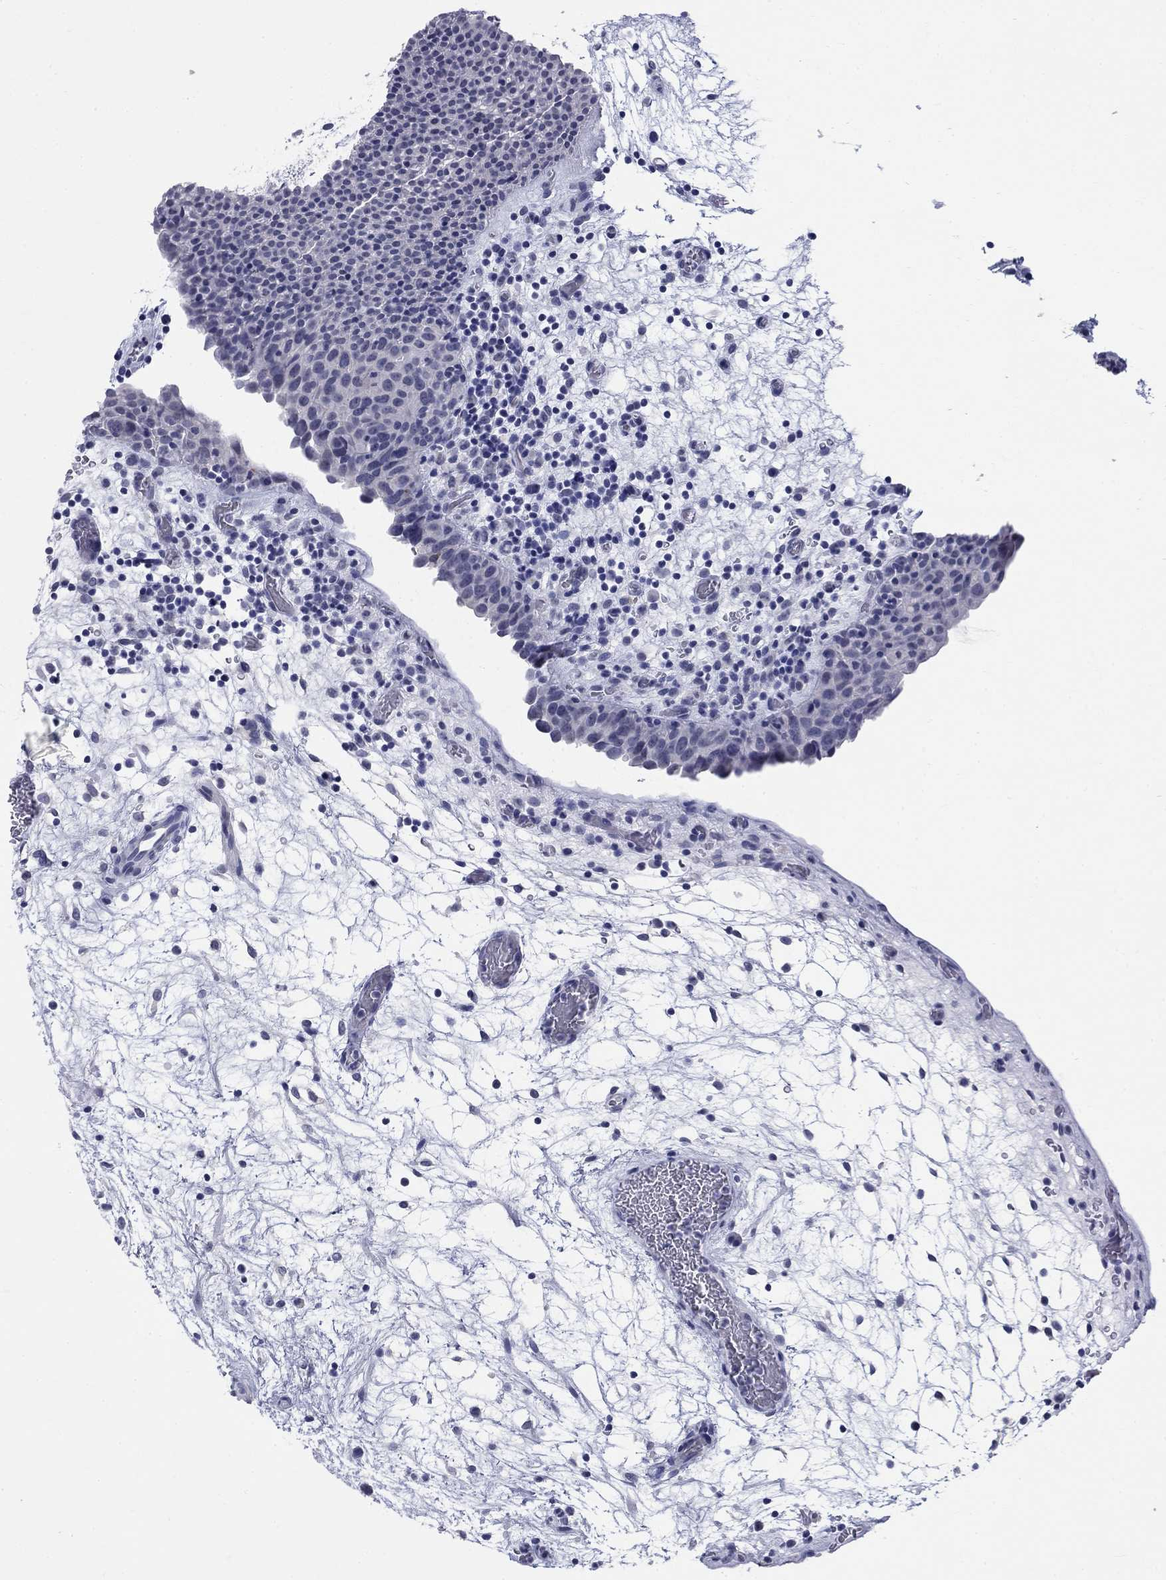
{"staining": {"intensity": "negative", "quantity": "none", "location": "none"}, "tissue": "urinary bladder", "cell_type": "Urothelial cells", "image_type": "normal", "snomed": [{"axis": "morphology", "description": "Normal tissue, NOS"}, {"axis": "topography", "description": "Urinary bladder"}], "caption": "The immunohistochemistry (IHC) histopathology image has no significant positivity in urothelial cells of urinary bladder. Brightfield microscopy of immunohistochemistry stained with DAB (3,3'-diaminobenzidine) (brown) and hematoxylin (blue), captured at high magnification.", "gene": "ECEL1", "patient": {"sex": "male", "age": 37}}